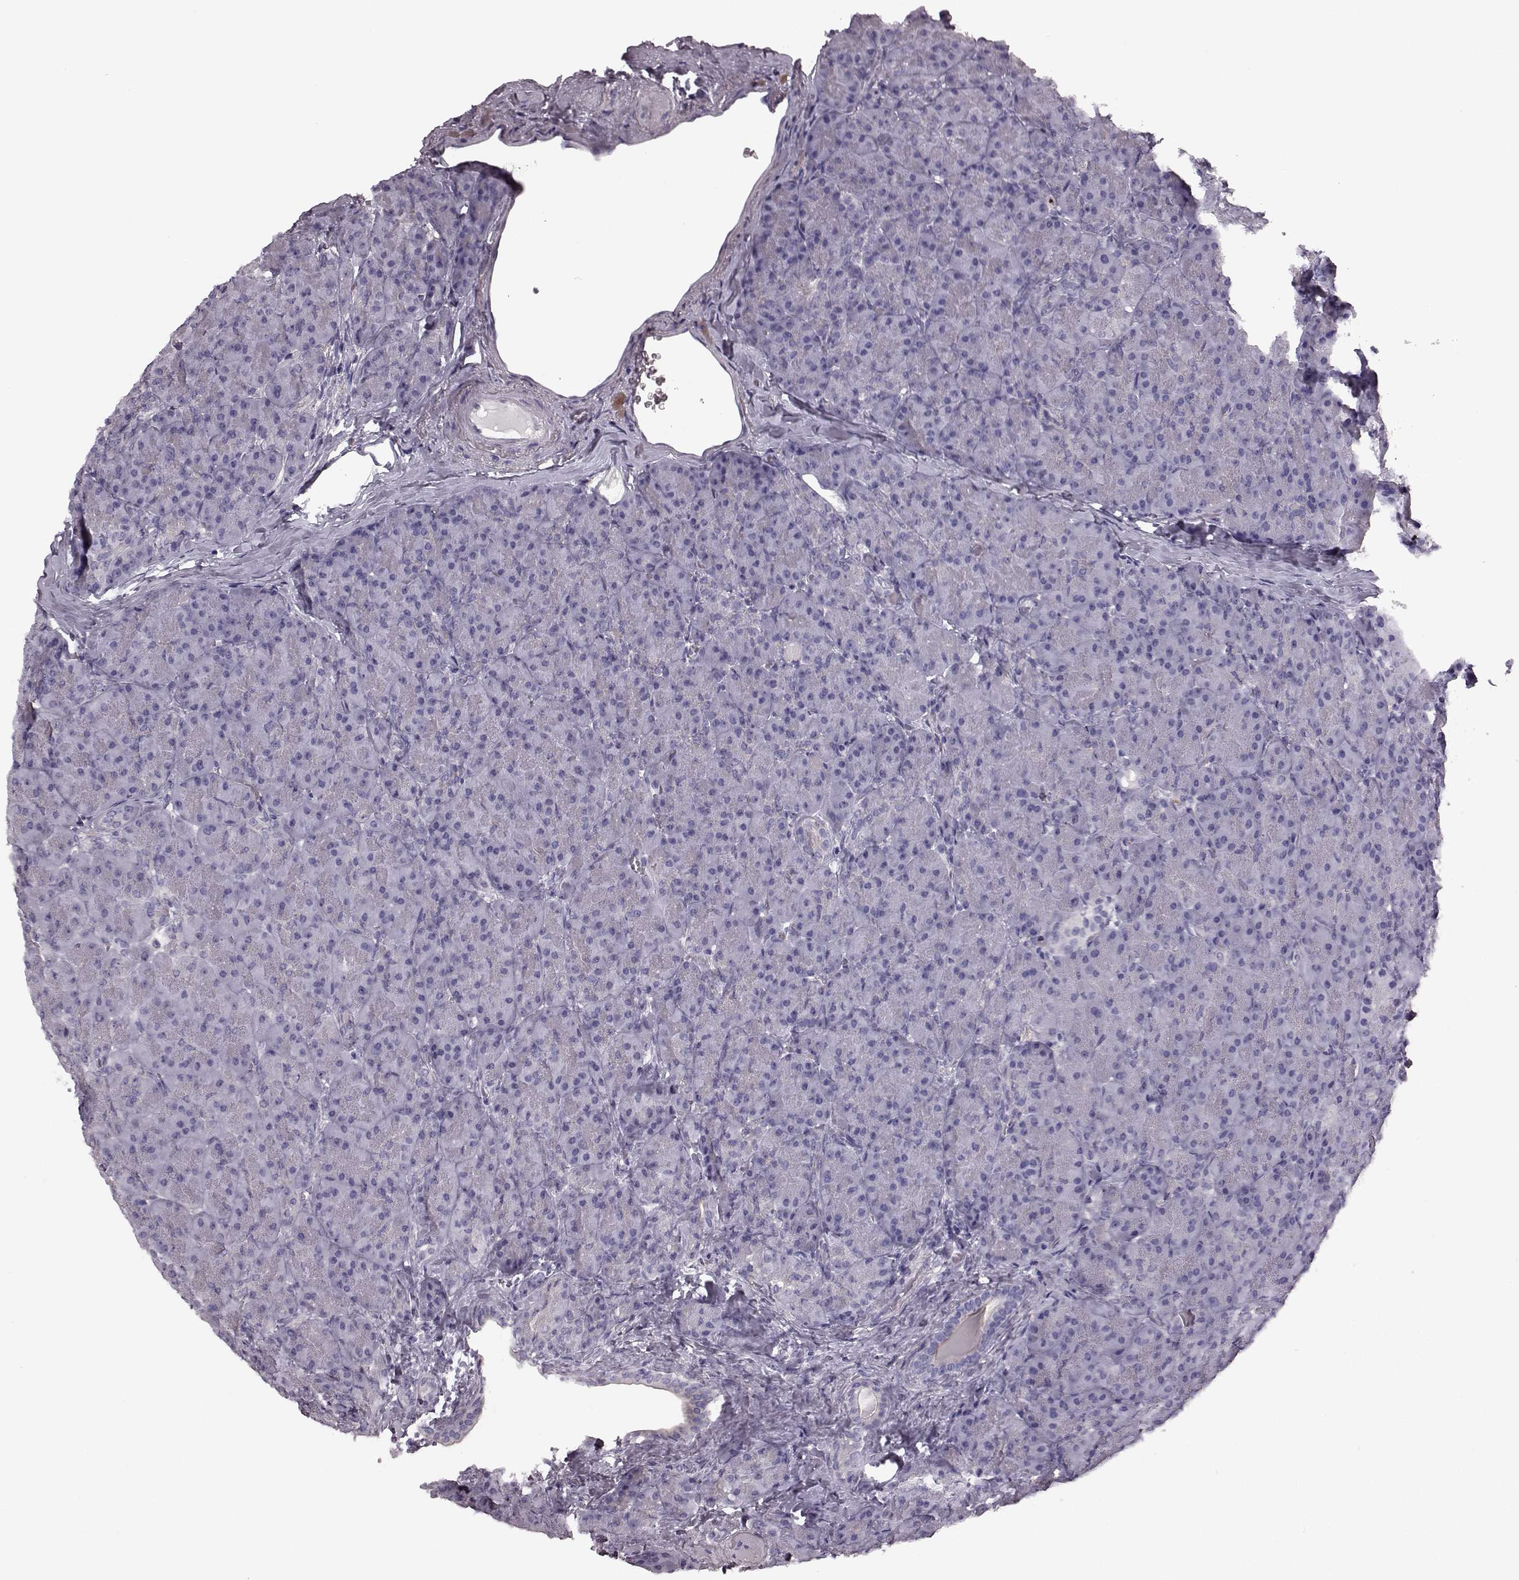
{"staining": {"intensity": "negative", "quantity": "none", "location": "none"}, "tissue": "pancreas", "cell_type": "Exocrine glandular cells", "image_type": "normal", "snomed": [{"axis": "morphology", "description": "Normal tissue, NOS"}, {"axis": "topography", "description": "Pancreas"}], "caption": "High power microscopy histopathology image of an immunohistochemistry (IHC) micrograph of unremarkable pancreas, revealing no significant expression in exocrine glandular cells.", "gene": "SNTG1", "patient": {"sex": "male", "age": 57}}